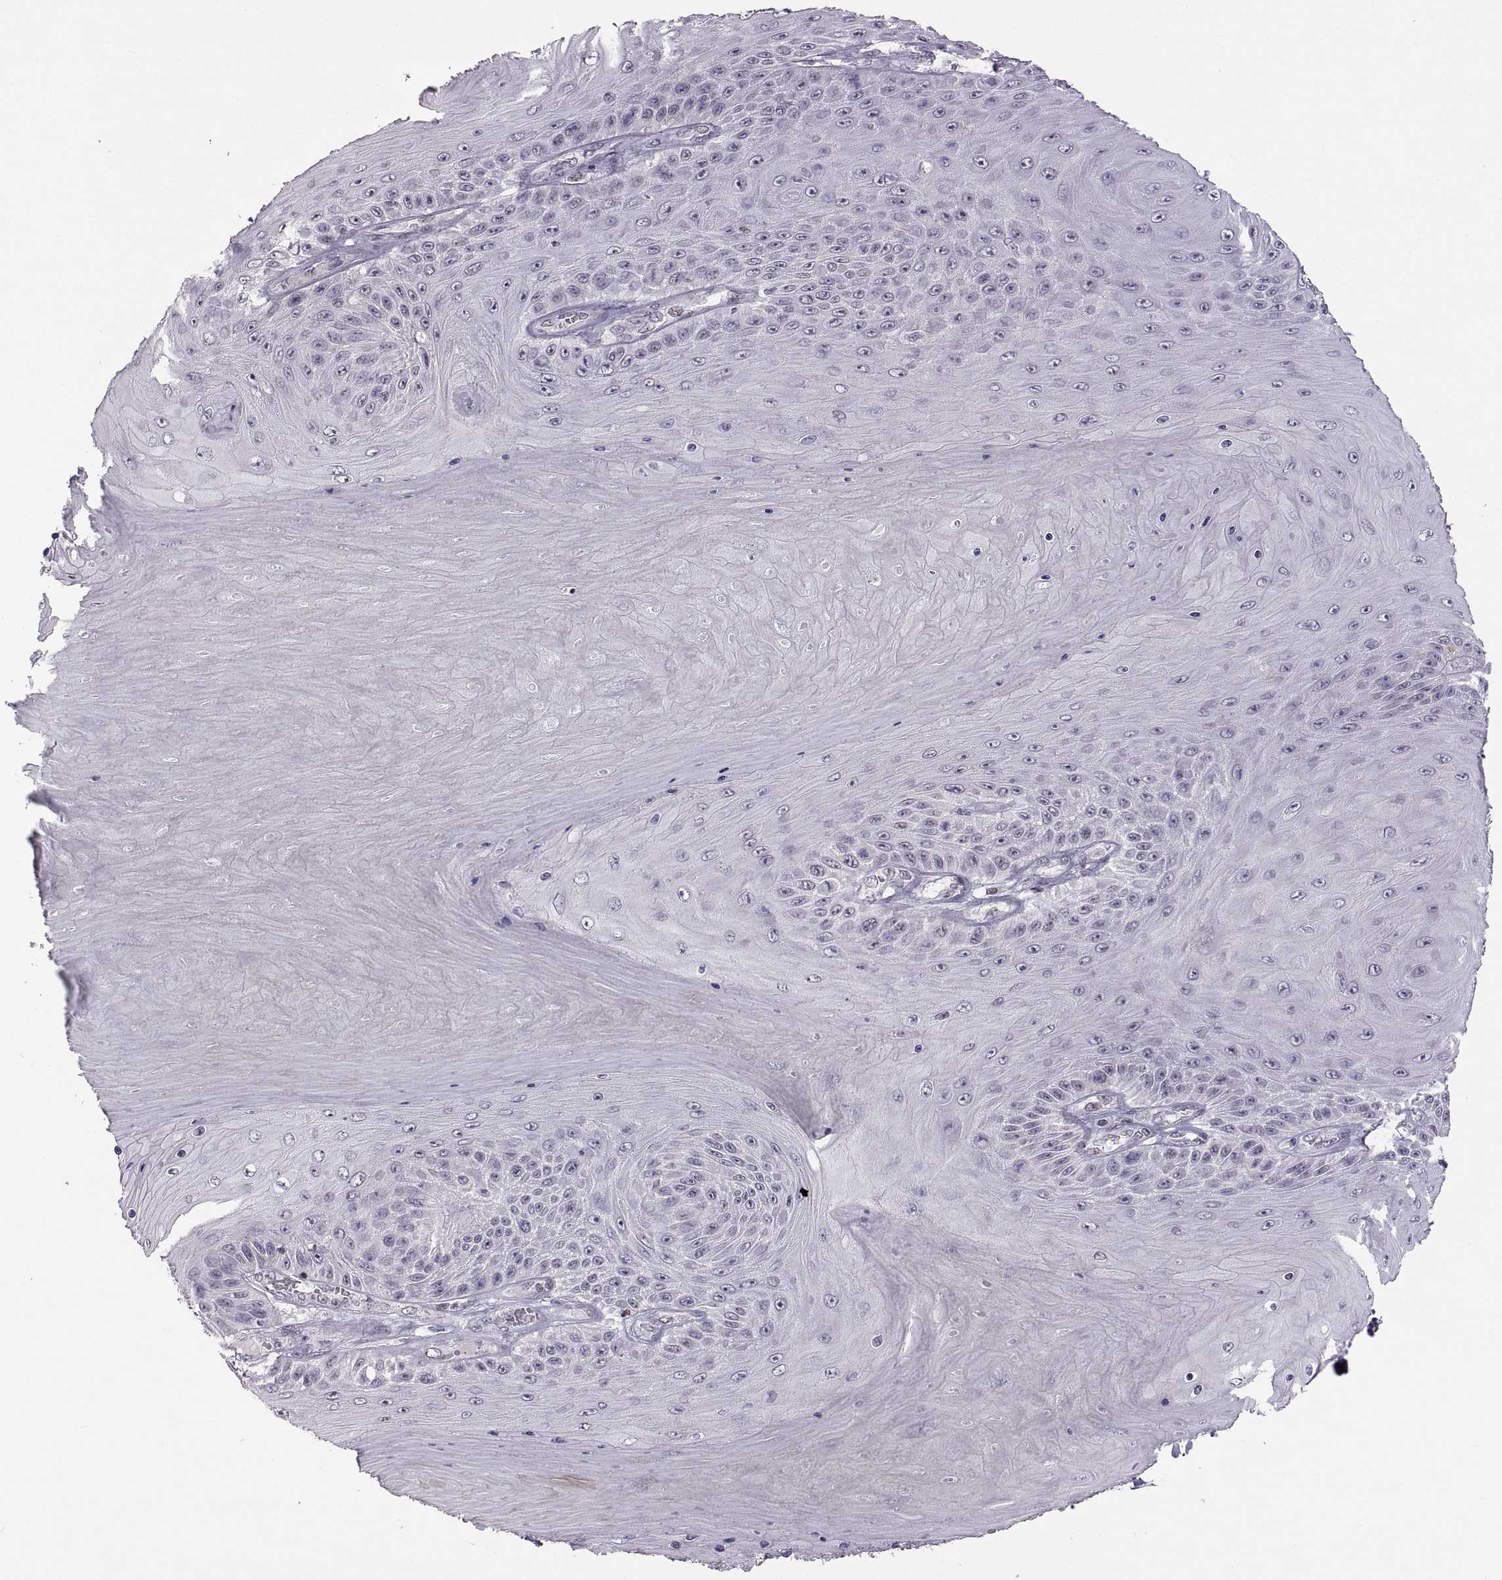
{"staining": {"intensity": "negative", "quantity": "none", "location": "none"}, "tissue": "skin cancer", "cell_type": "Tumor cells", "image_type": "cancer", "snomed": [{"axis": "morphology", "description": "Squamous cell carcinoma, NOS"}, {"axis": "topography", "description": "Skin"}], "caption": "A histopathology image of human squamous cell carcinoma (skin) is negative for staining in tumor cells.", "gene": "NEK2", "patient": {"sex": "male", "age": 62}}